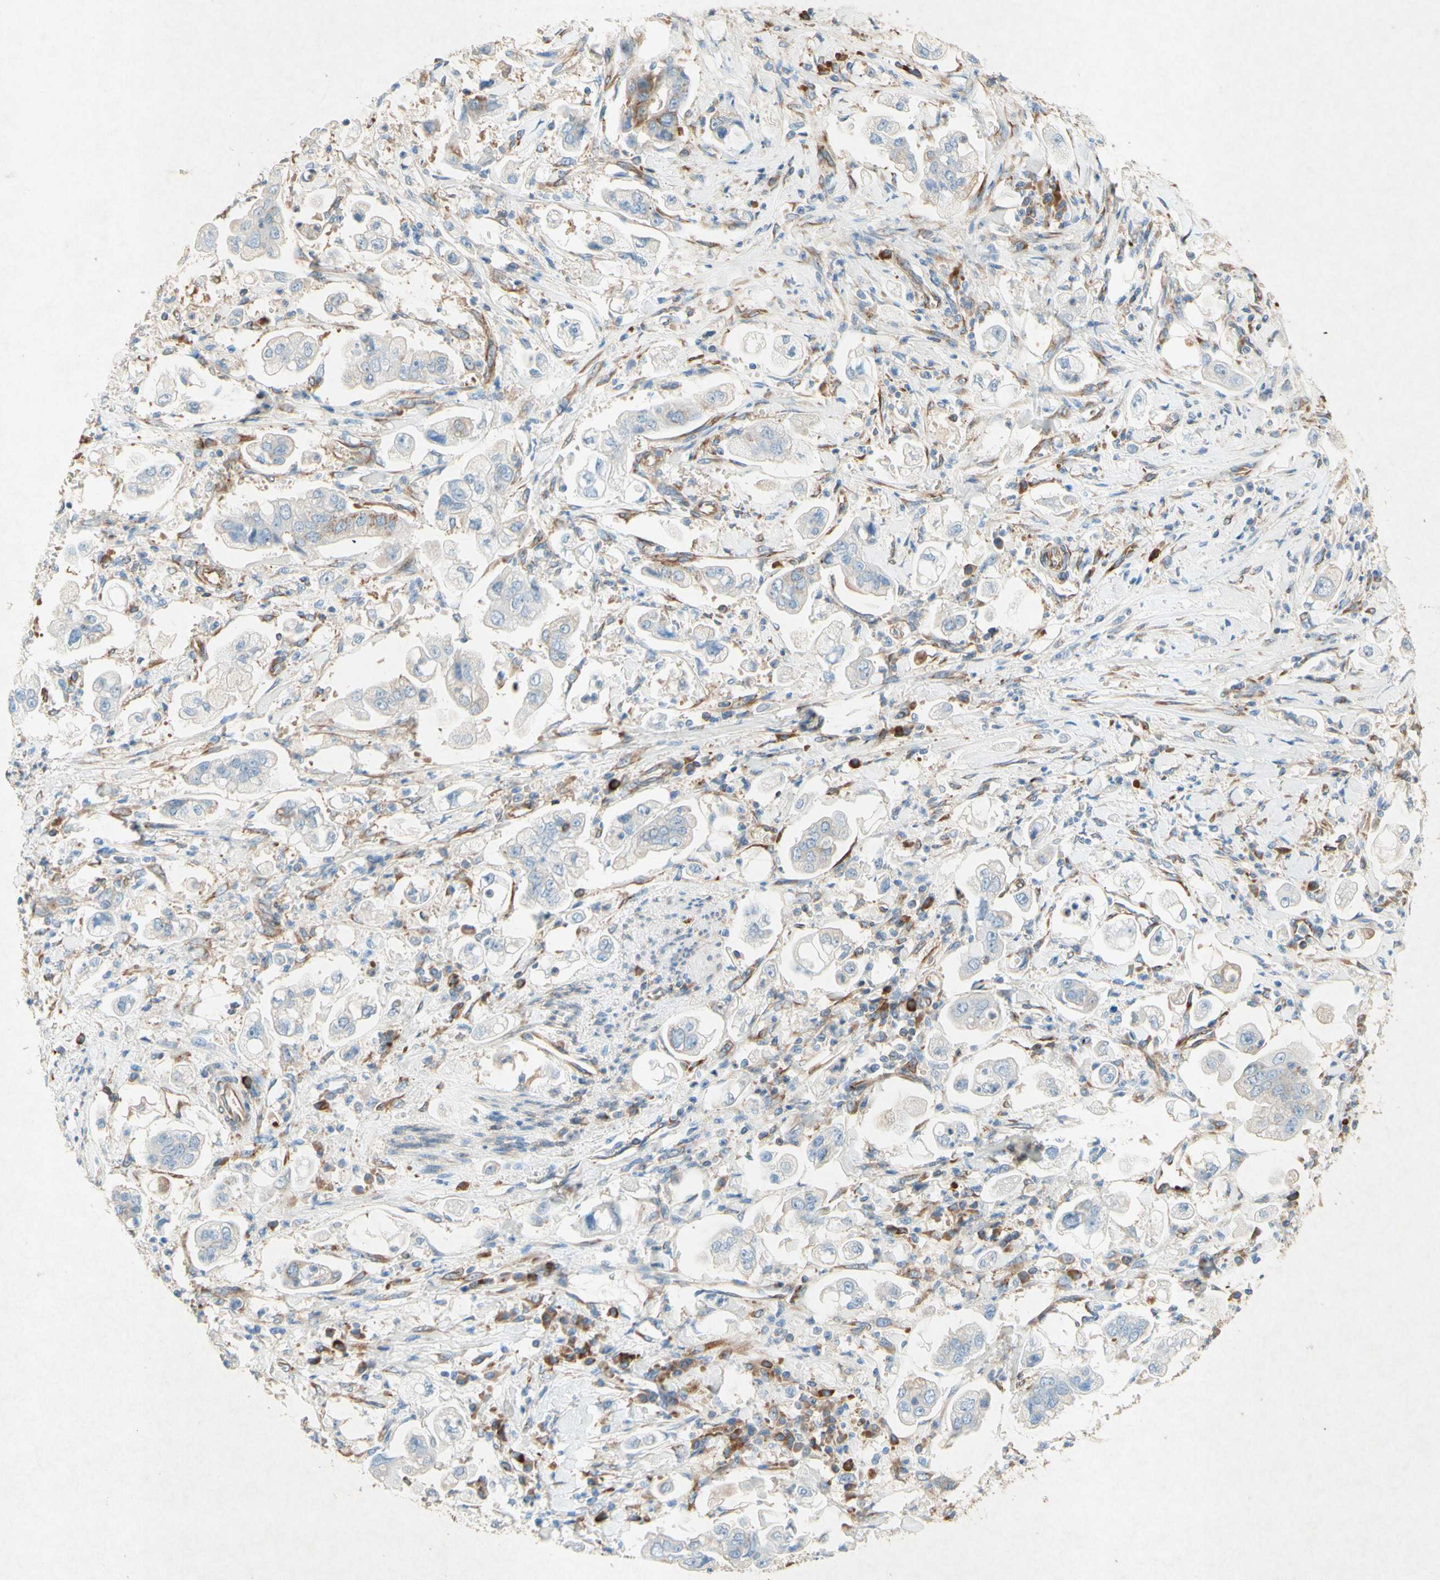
{"staining": {"intensity": "weak", "quantity": "<25%", "location": "cytoplasmic/membranous"}, "tissue": "stomach cancer", "cell_type": "Tumor cells", "image_type": "cancer", "snomed": [{"axis": "morphology", "description": "Adenocarcinoma, NOS"}, {"axis": "topography", "description": "Stomach"}], "caption": "There is no significant positivity in tumor cells of stomach cancer (adenocarcinoma).", "gene": "PABPC1", "patient": {"sex": "male", "age": 62}}